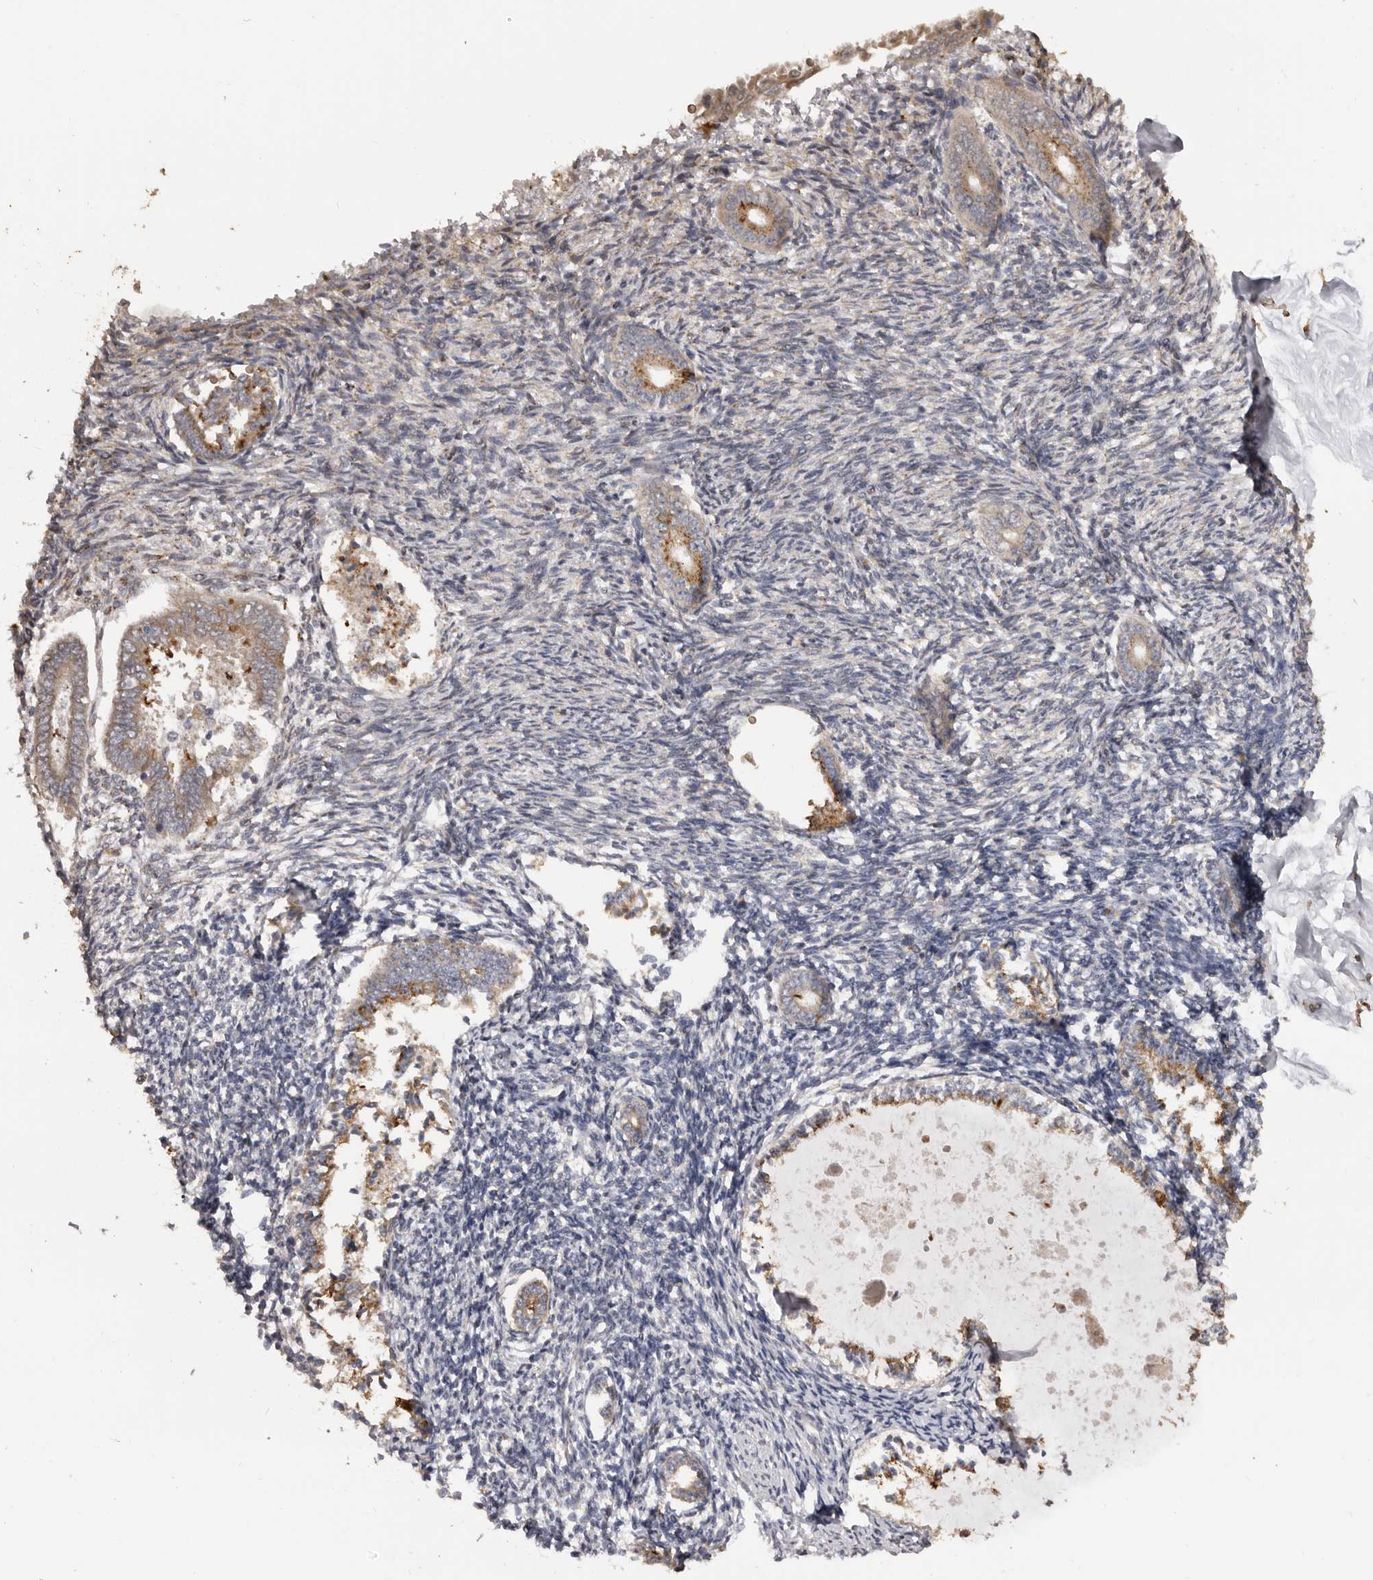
{"staining": {"intensity": "moderate", "quantity": "25%-75%", "location": "cytoplasmic/membranous"}, "tissue": "endometrium", "cell_type": "Cells in endometrial stroma", "image_type": "normal", "snomed": [{"axis": "morphology", "description": "Normal tissue, NOS"}, {"axis": "topography", "description": "Endometrium"}], "caption": "Protein staining displays moderate cytoplasmic/membranous staining in approximately 25%-75% of cells in endometrial stroma in unremarkable endometrium. (brown staining indicates protein expression, while blue staining denotes nuclei).", "gene": "ENTREP1", "patient": {"sex": "female", "age": 56}}